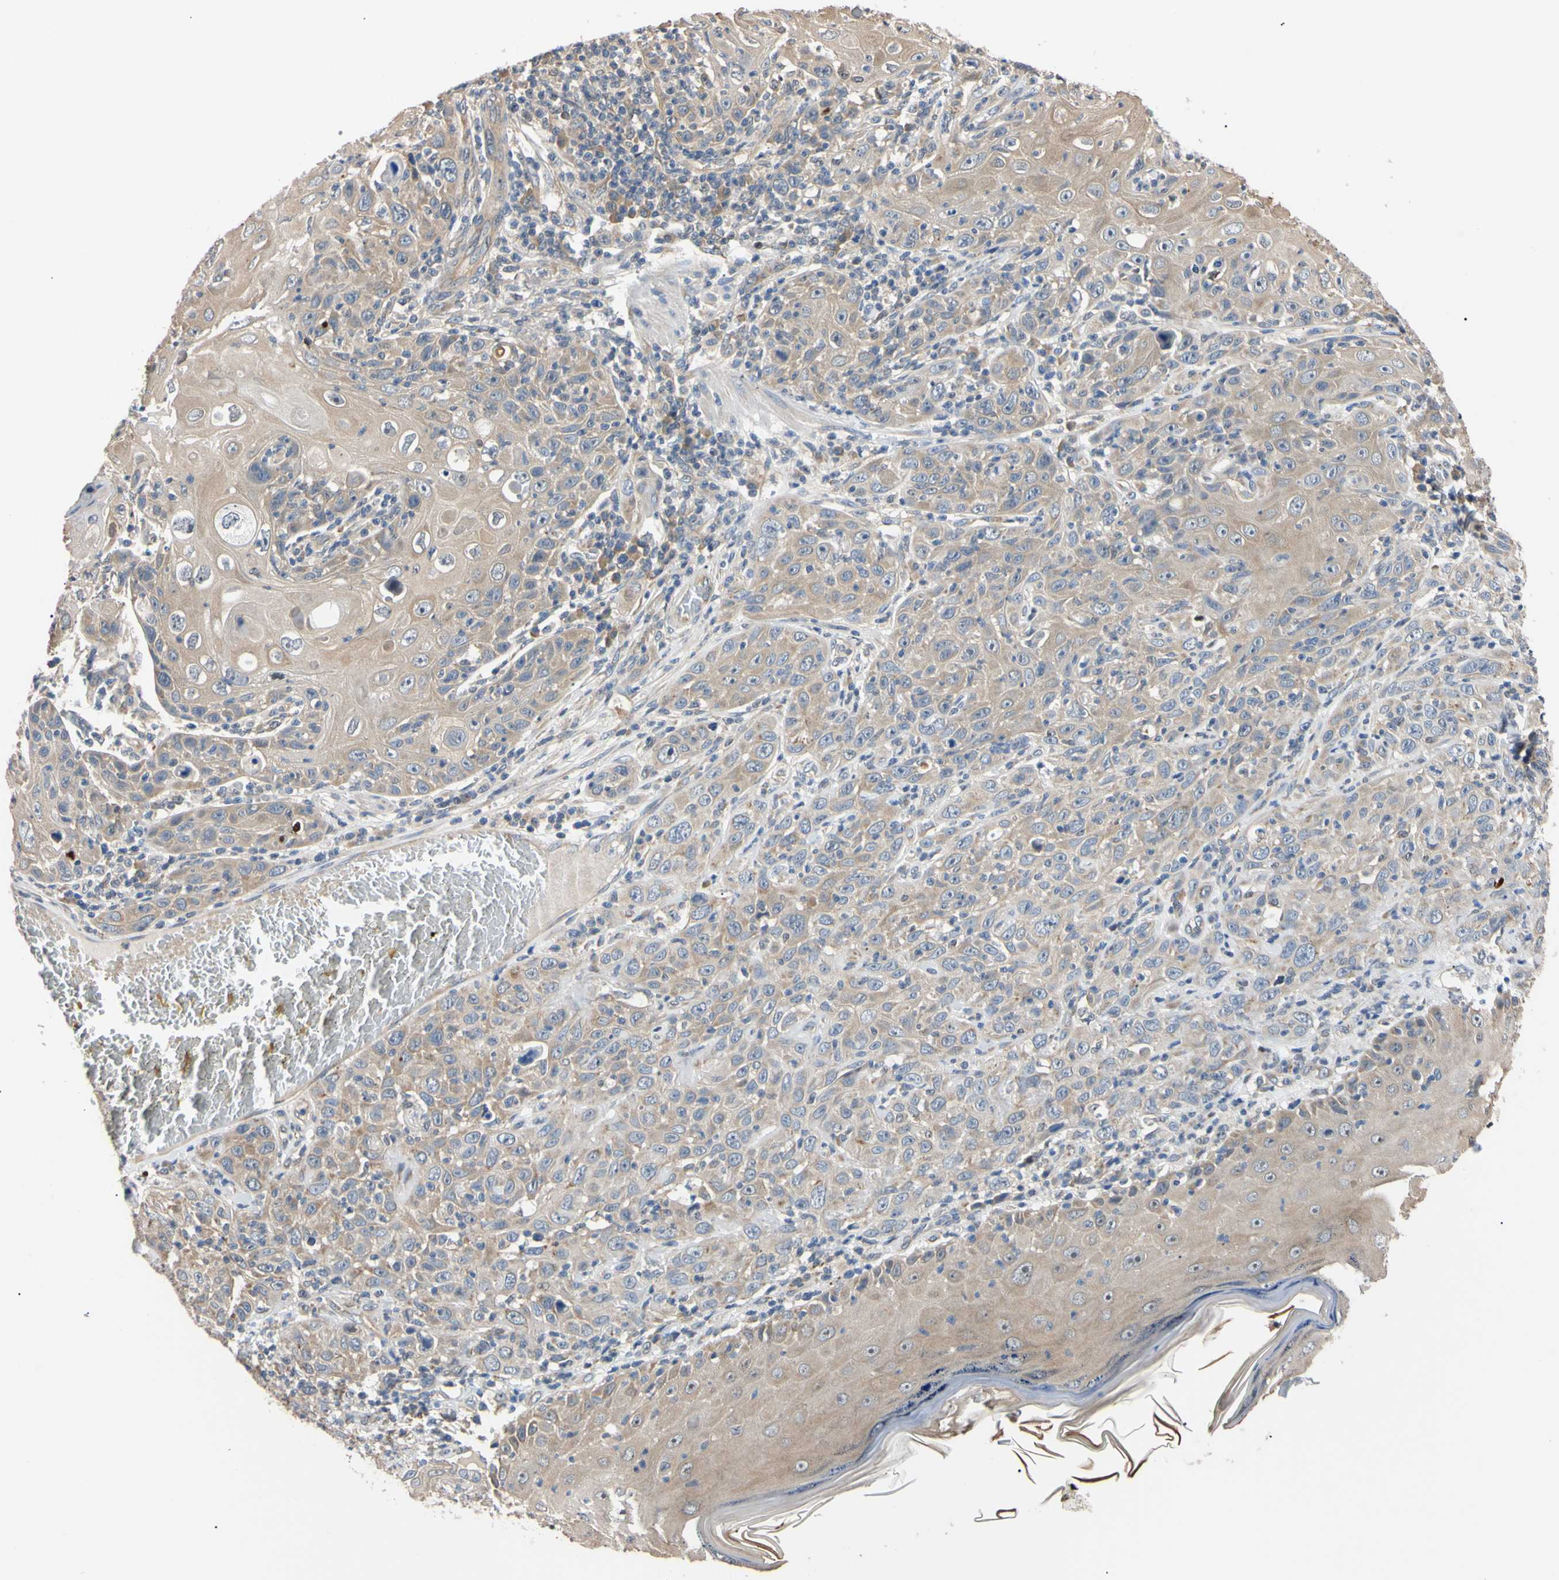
{"staining": {"intensity": "weak", "quantity": ">75%", "location": "cytoplasmic/membranous"}, "tissue": "skin cancer", "cell_type": "Tumor cells", "image_type": "cancer", "snomed": [{"axis": "morphology", "description": "Squamous cell carcinoma, NOS"}, {"axis": "topography", "description": "Skin"}], "caption": "Squamous cell carcinoma (skin) stained for a protein (brown) reveals weak cytoplasmic/membranous positive positivity in approximately >75% of tumor cells.", "gene": "RARS1", "patient": {"sex": "female", "age": 88}}